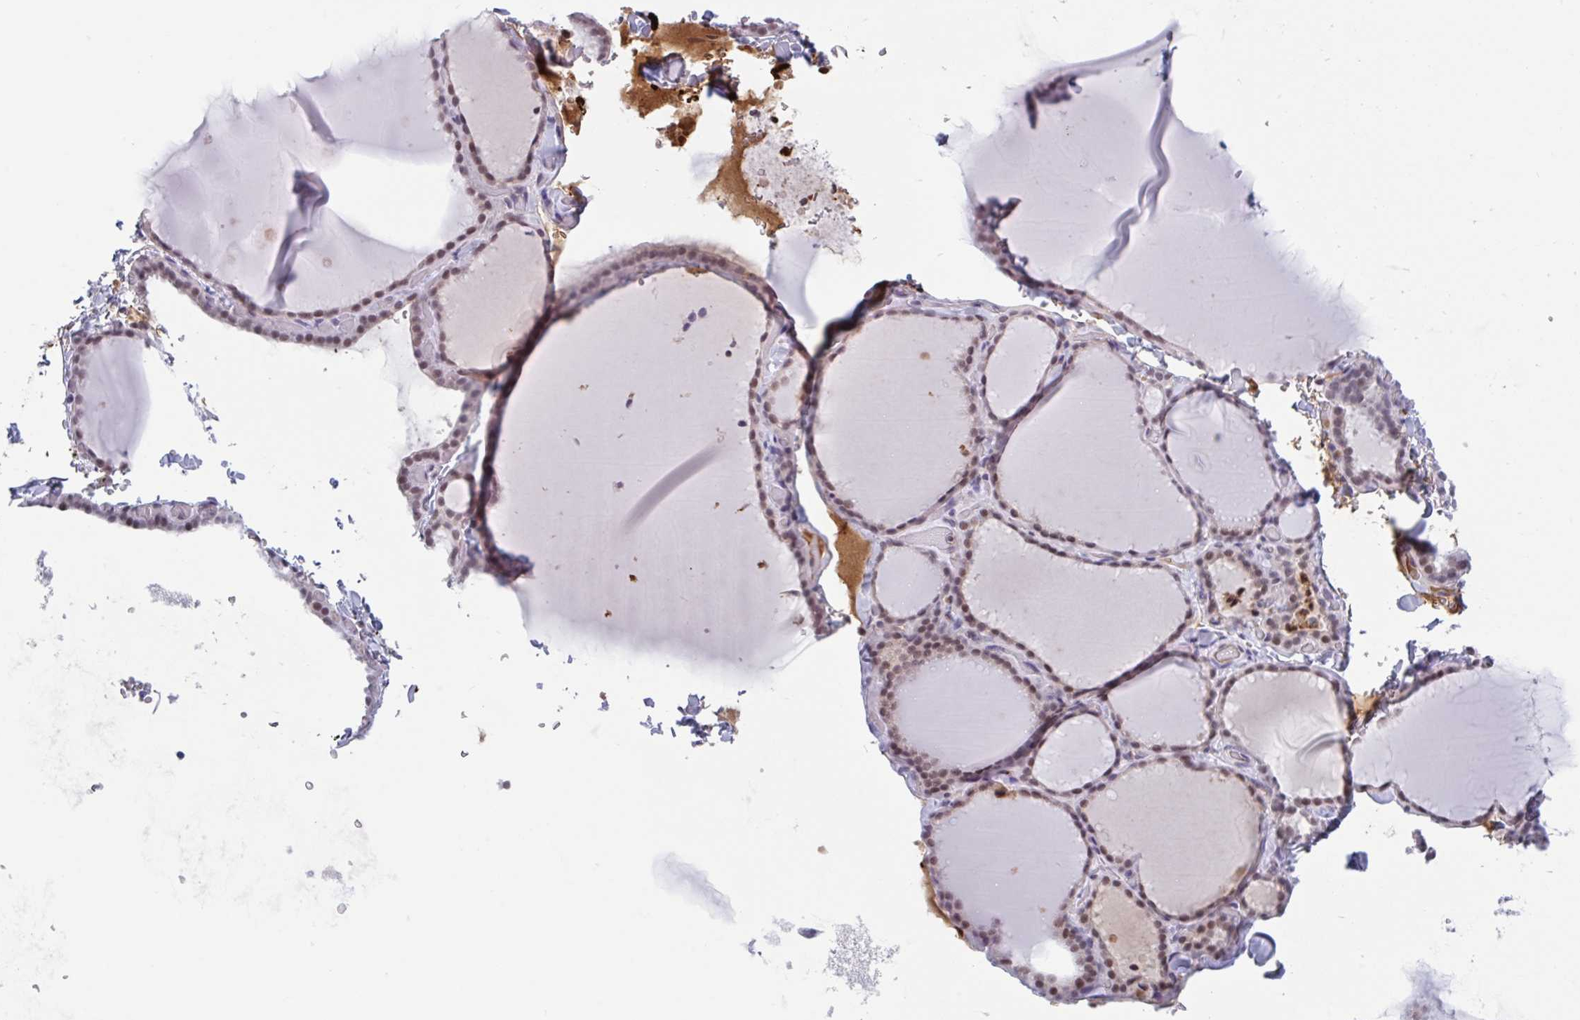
{"staining": {"intensity": "moderate", "quantity": ">75%", "location": "nuclear"}, "tissue": "thyroid gland", "cell_type": "Glandular cells", "image_type": "normal", "snomed": [{"axis": "morphology", "description": "Normal tissue, NOS"}, {"axis": "topography", "description": "Thyroid gland"}], "caption": "The photomicrograph reveals staining of normal thyroid gland, revealing moderate nuclear protein staining (brown color) within glandular cells.", "gene": "PLG", "patient": {"sex": "female", "age": 22}}